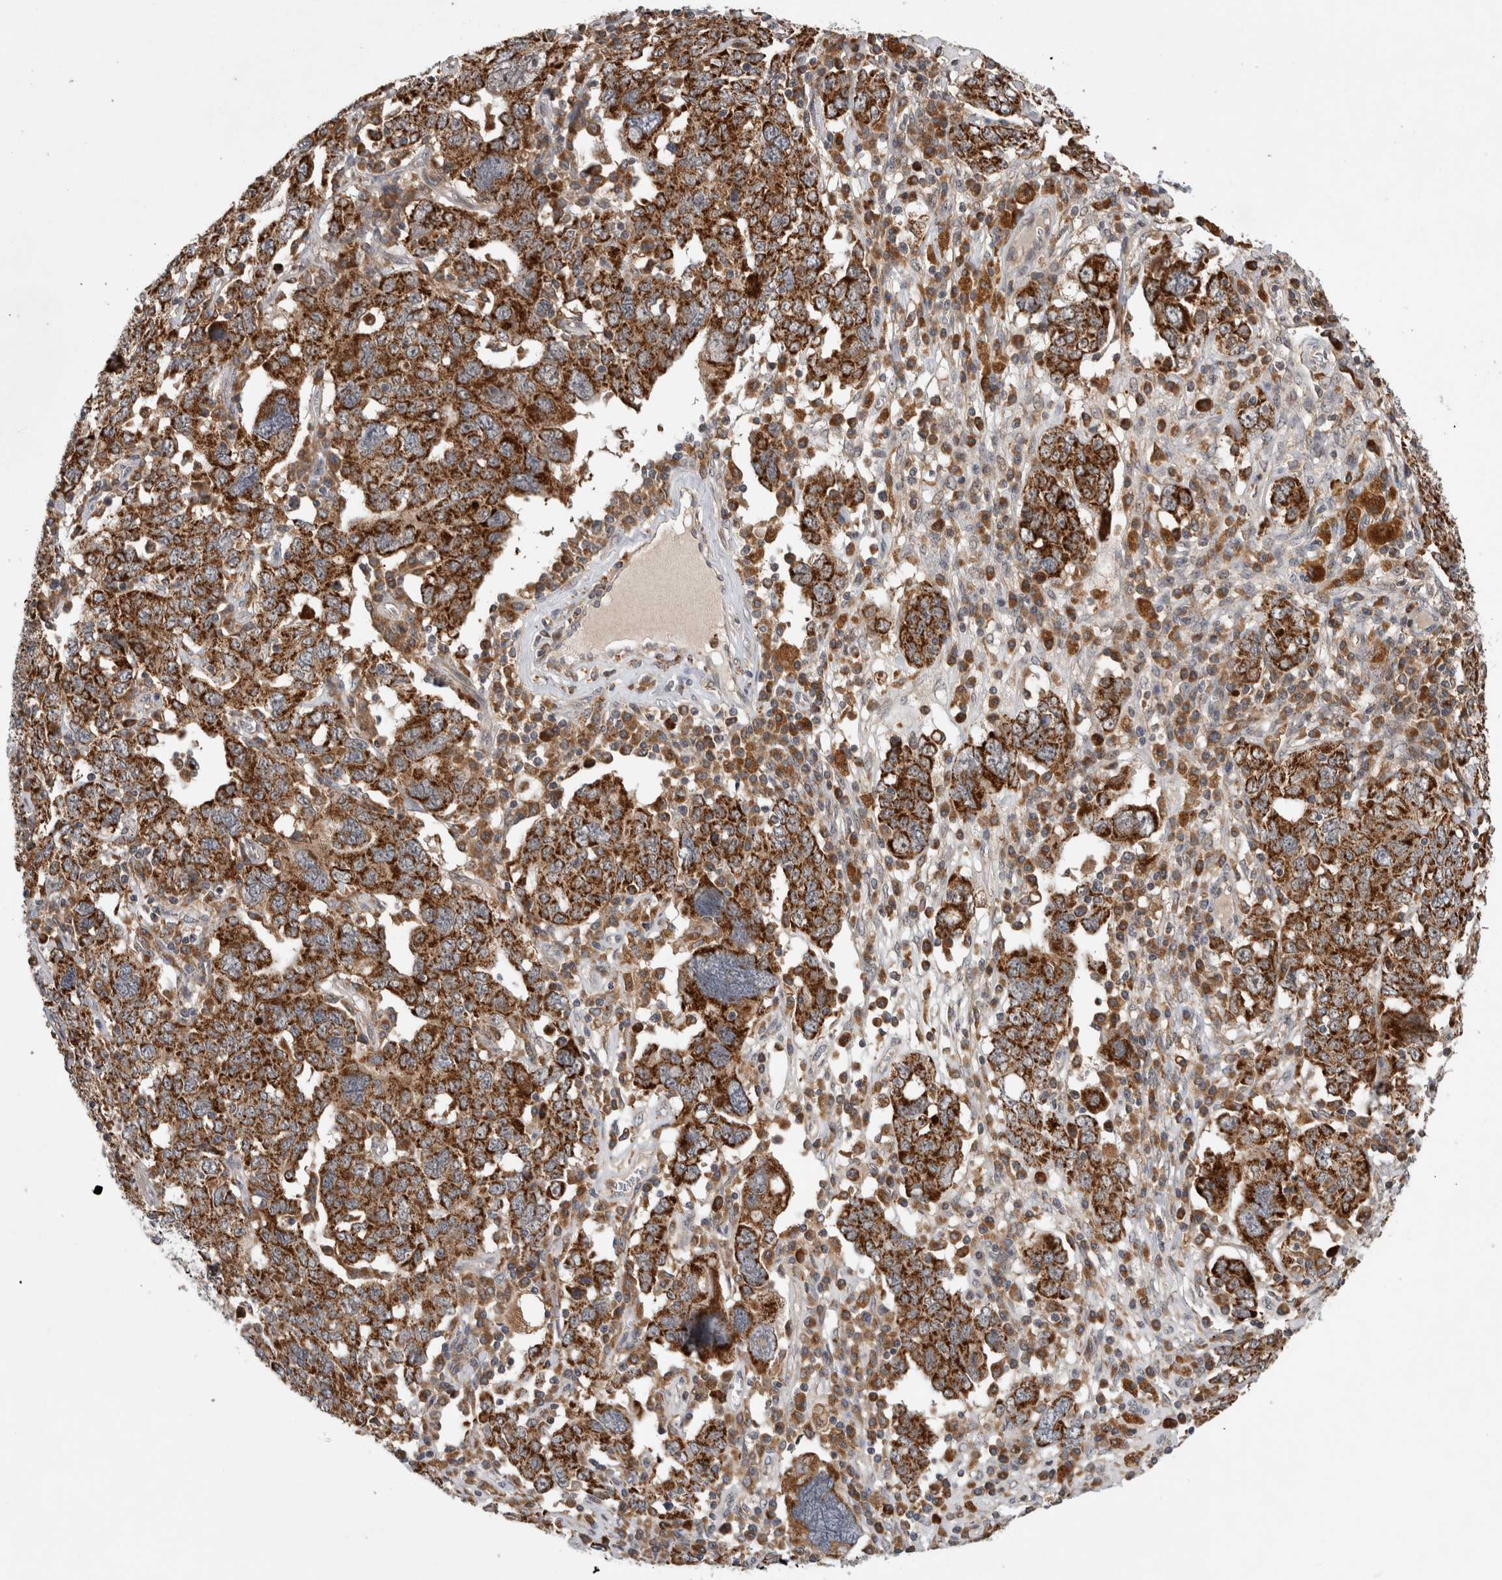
{"staining": {"intensity": "strong", "quantity": ">75%", "location": "cytoplasmic/membranous"}, "tissue": "ovarian cancer", "cell_type": "Tumor cells", "image_type": "cancer", "snomed": [{"axis": "morphology", "description": "Carcinoma, endometroid"}, {"axis": "topography", "description": "Ovary"}], "caption": "Tumor cells show high levels of strong cytoplasmic/membranous positivity in approximately >75% of cells in endometroid carcinoma (ovarian).", "gene": "ADGRL3", "patient": {"sex": "female", "age": 62}}